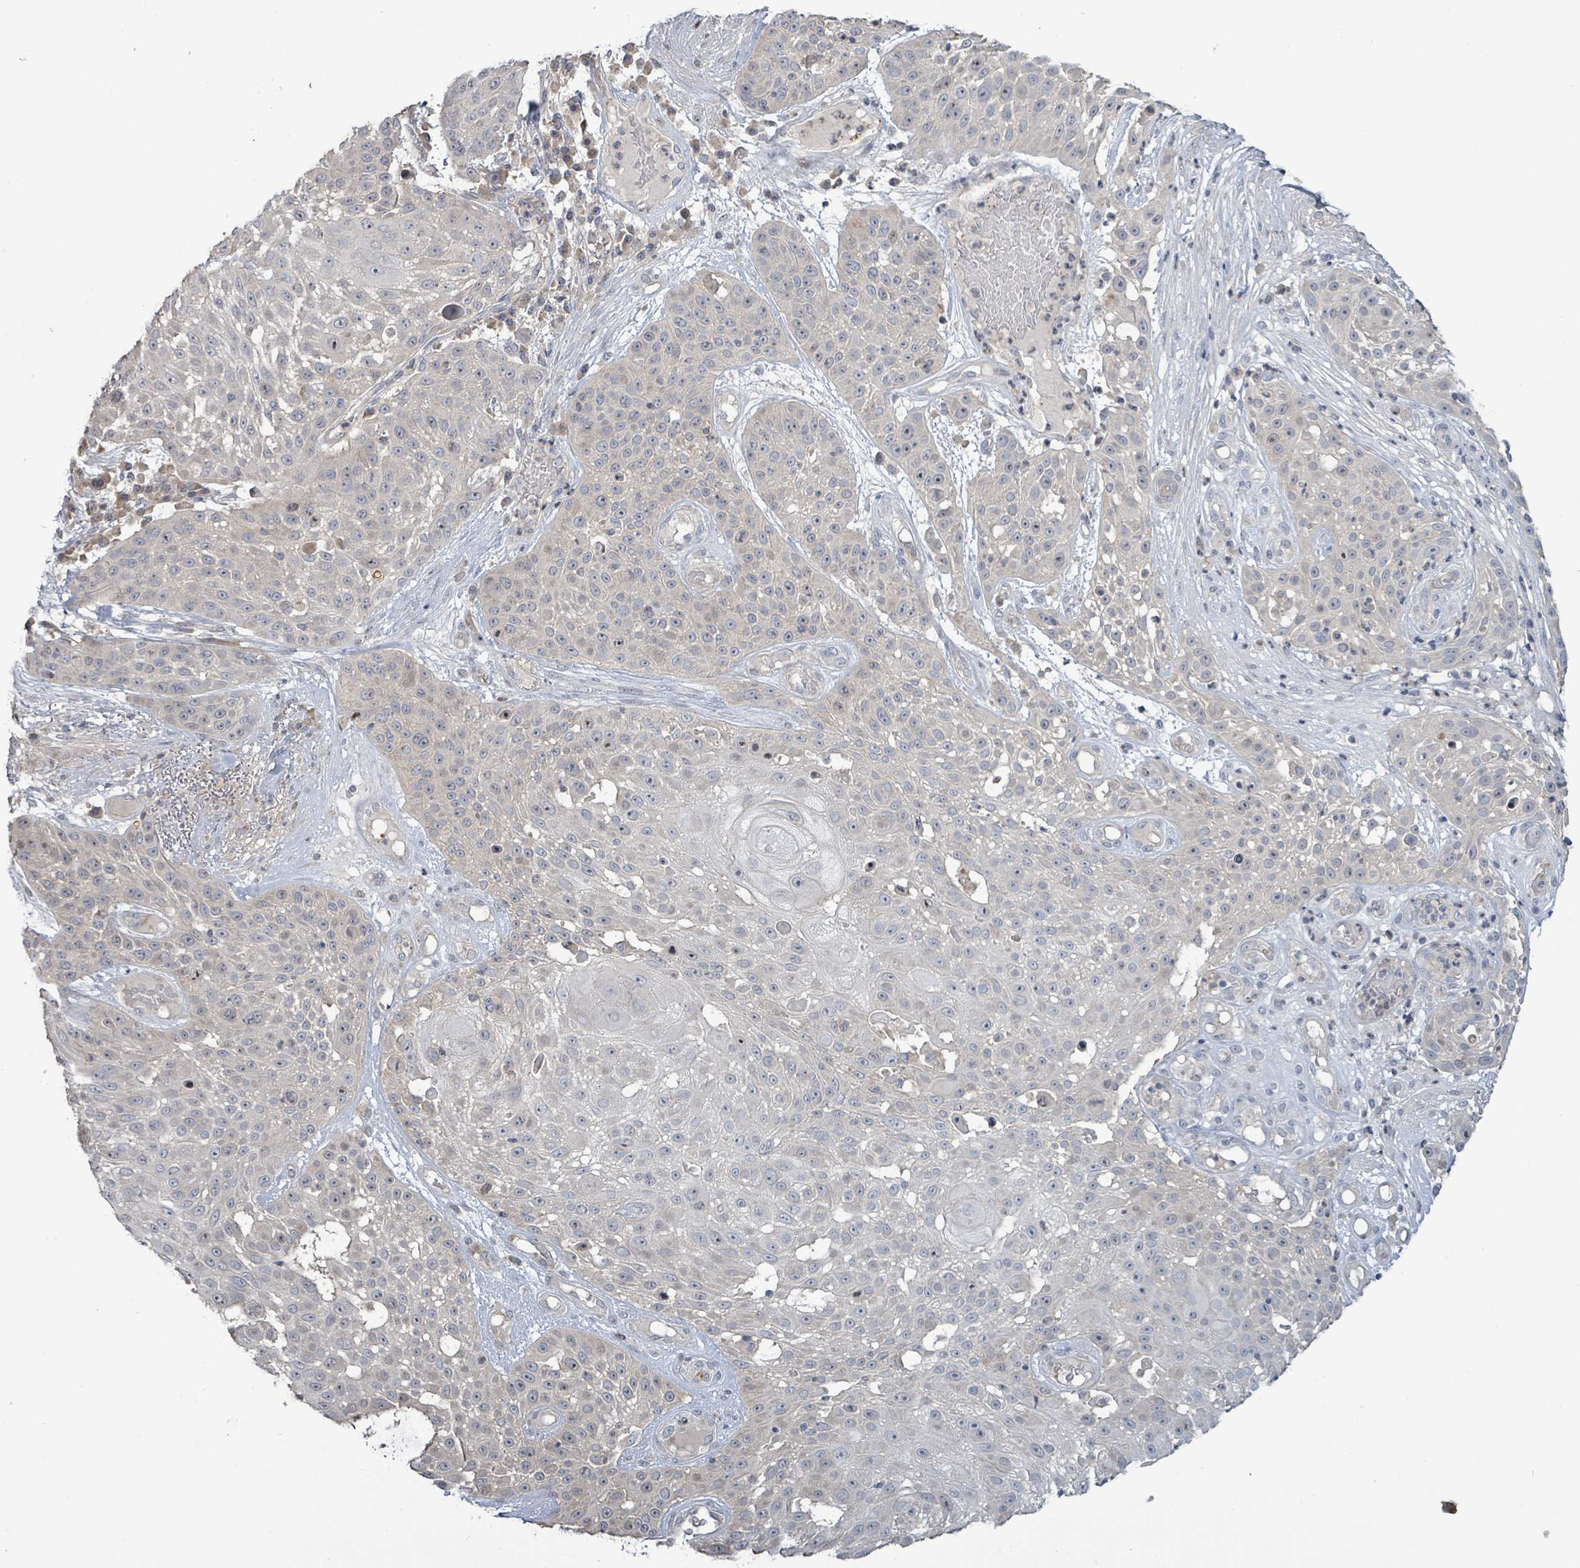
{"staining": {"intensity": "negative", "quantity": "none", "location": "none"}, "tissue": "skin cancer", "cell_type": "Tumor cells", "image_type": "cancer", "snomed": [{"axis": "morphology", "description": "Squamous cell carcinoma, NOS"}, {"axis": "topography", "description": "Skin"}], "caption": "Human skin cancer stained for a protein using immunohistochemistry (IHC) reveals no expression in tumor cells.", "gene": "KRAS", "patient": {"sex": "female", "age": 86}}